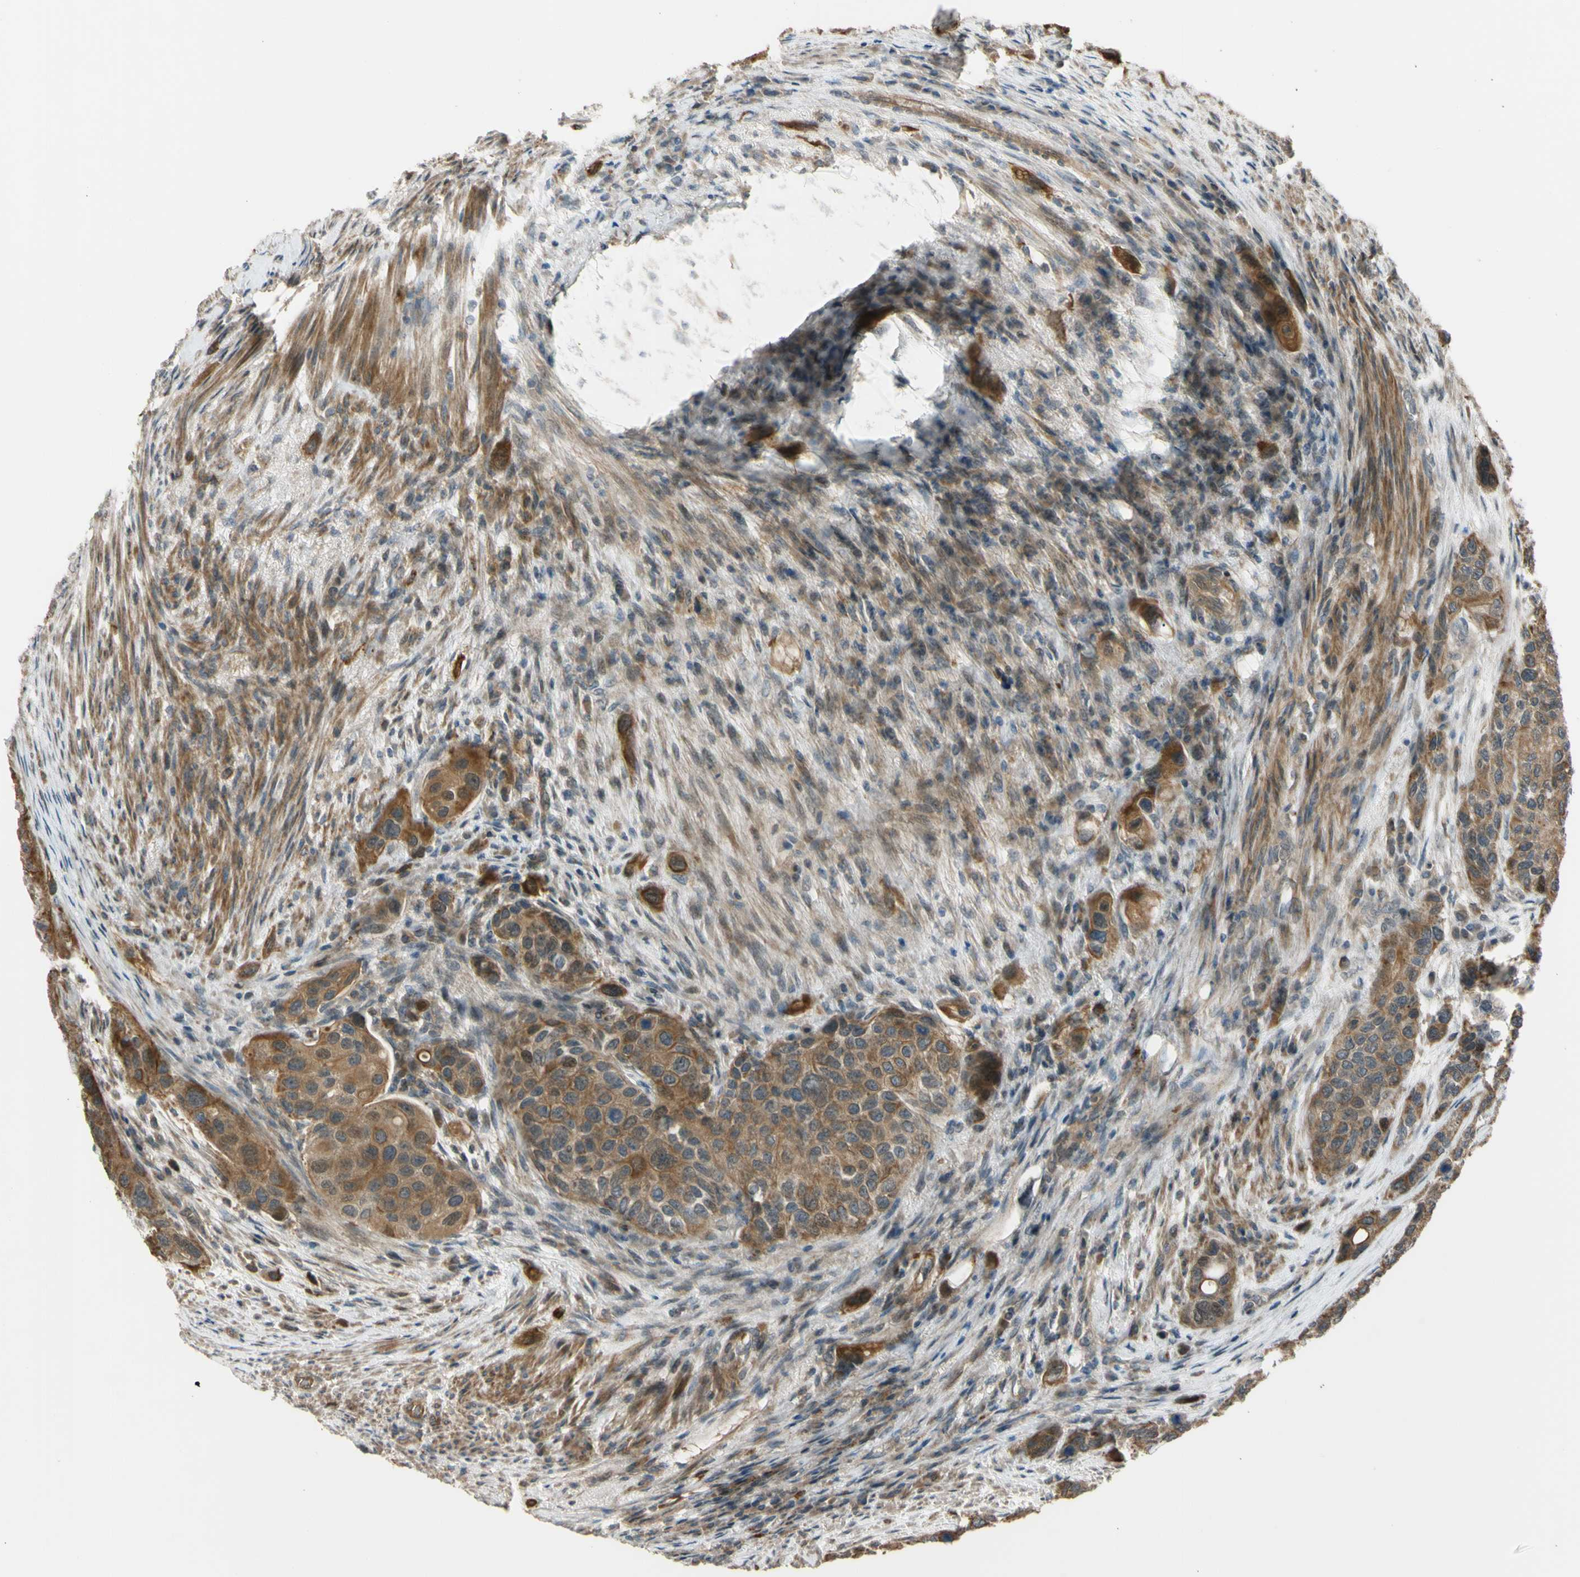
{"staining": {"intensity": "moderate", "quantity": ">75%", "location": "cytoplasmic/membranous"}, "tissue": "urothelial cancer", "cell_type": "Tumor cells", "image_type": "cancer", "snomed": [{"axis": "morphology", "description": "Urothelial carcinoma, High grade"}, {"axis": "topography", "description": "Urinary bladder"}], "caption": "Moderate cytoplasmic/membranous protein expression is present in about >75% of tumor cells in urothelial cancer.", "gene": "FLII", "patient": {"sex": "female", "age": 56}}